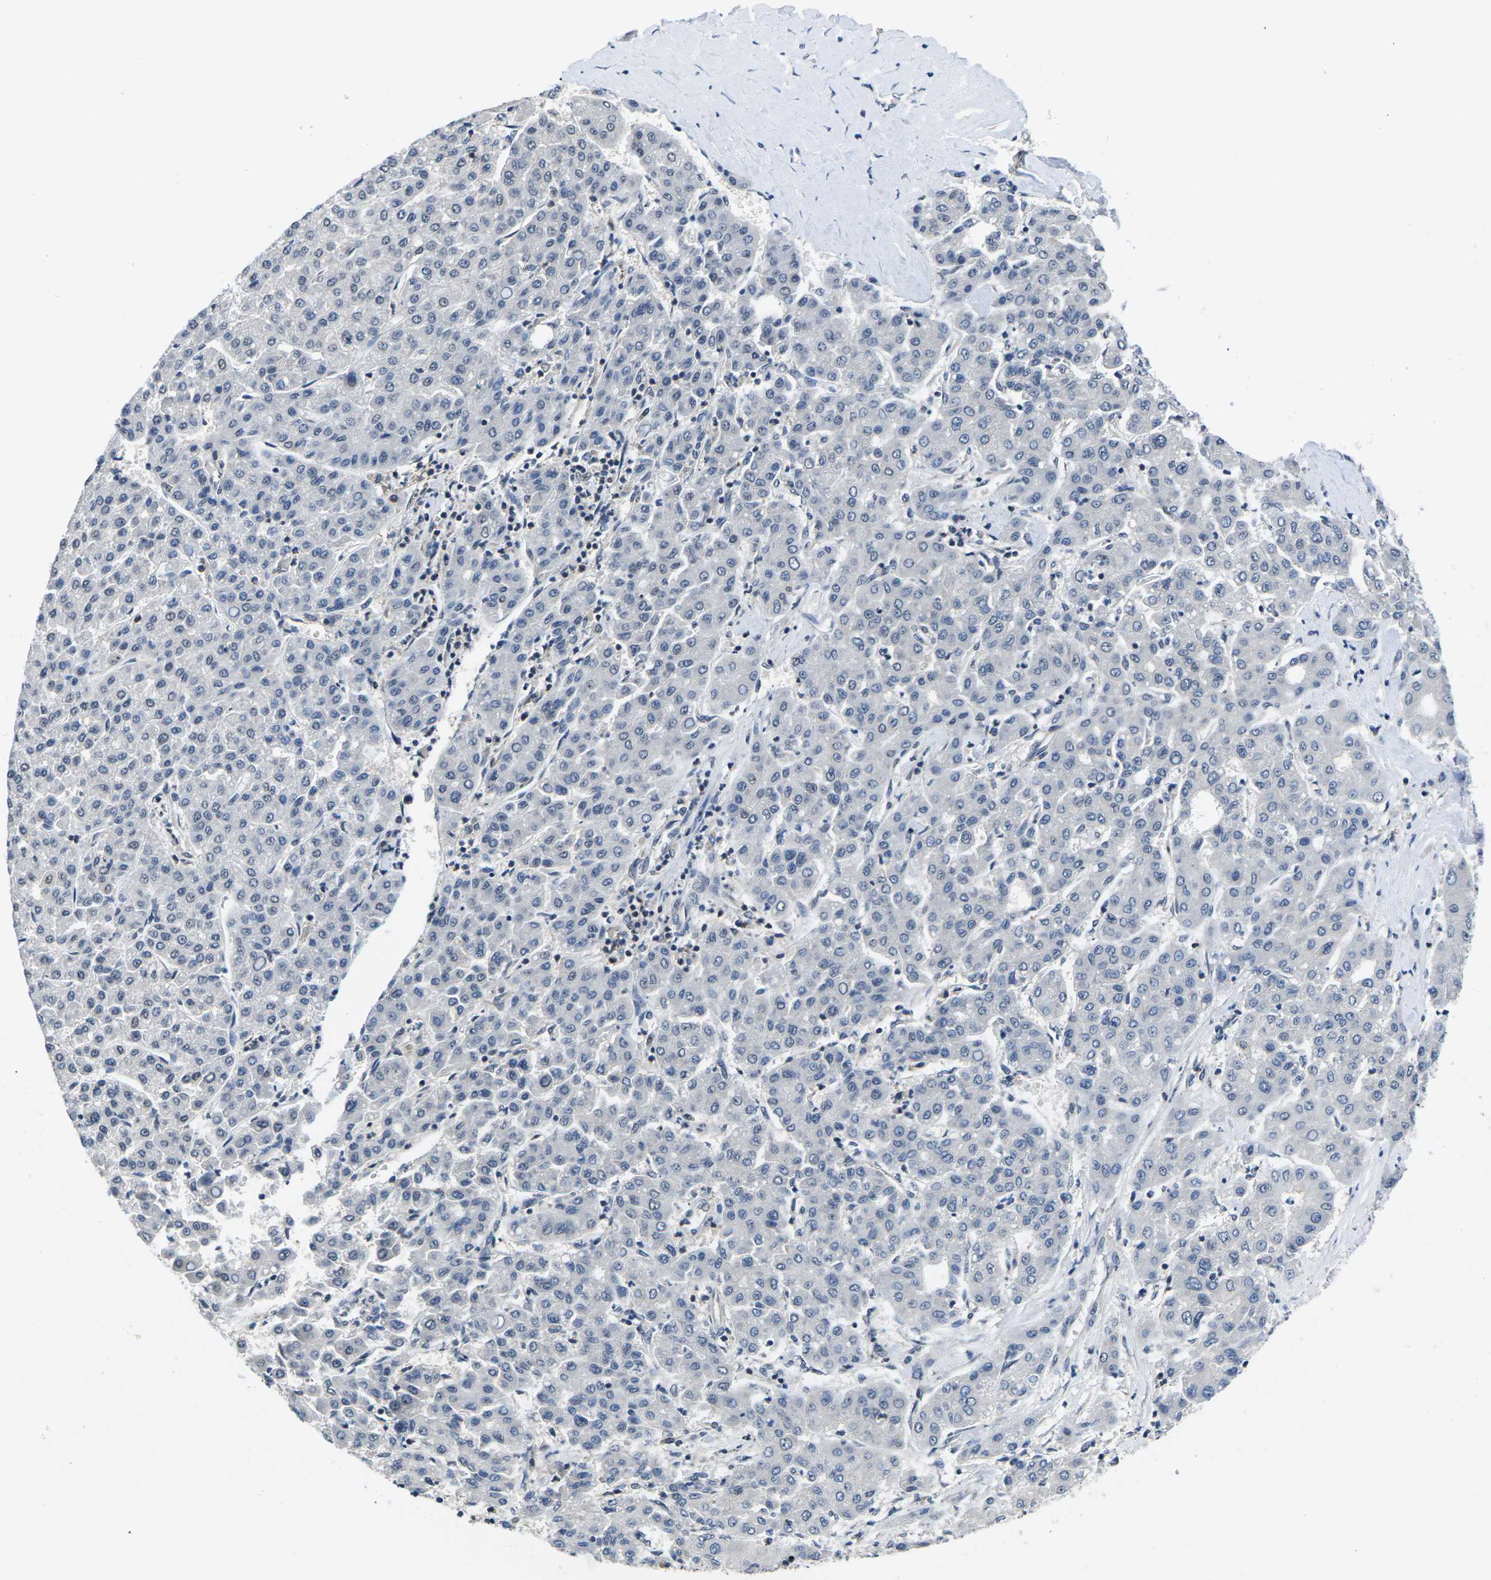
{"staining": {"intensity": "negative", "quantity": "none", "location": "none"}, "tissue": "liver cancer", "cell_type": "Tumor cells", "image_type": "cancer", "snomed": [{"axis": "morphology", "description": "Carcinoma, Hepatocellular, NOS"}, {"axis": "topography", "description": "Liver"}], "caption": "The photomicrograph shows no staining of tumor cells in liver cancer (hepatocellular carcinoma).", "gene": "NSRP1", "patient": {"sex": "male", "age": 65}}